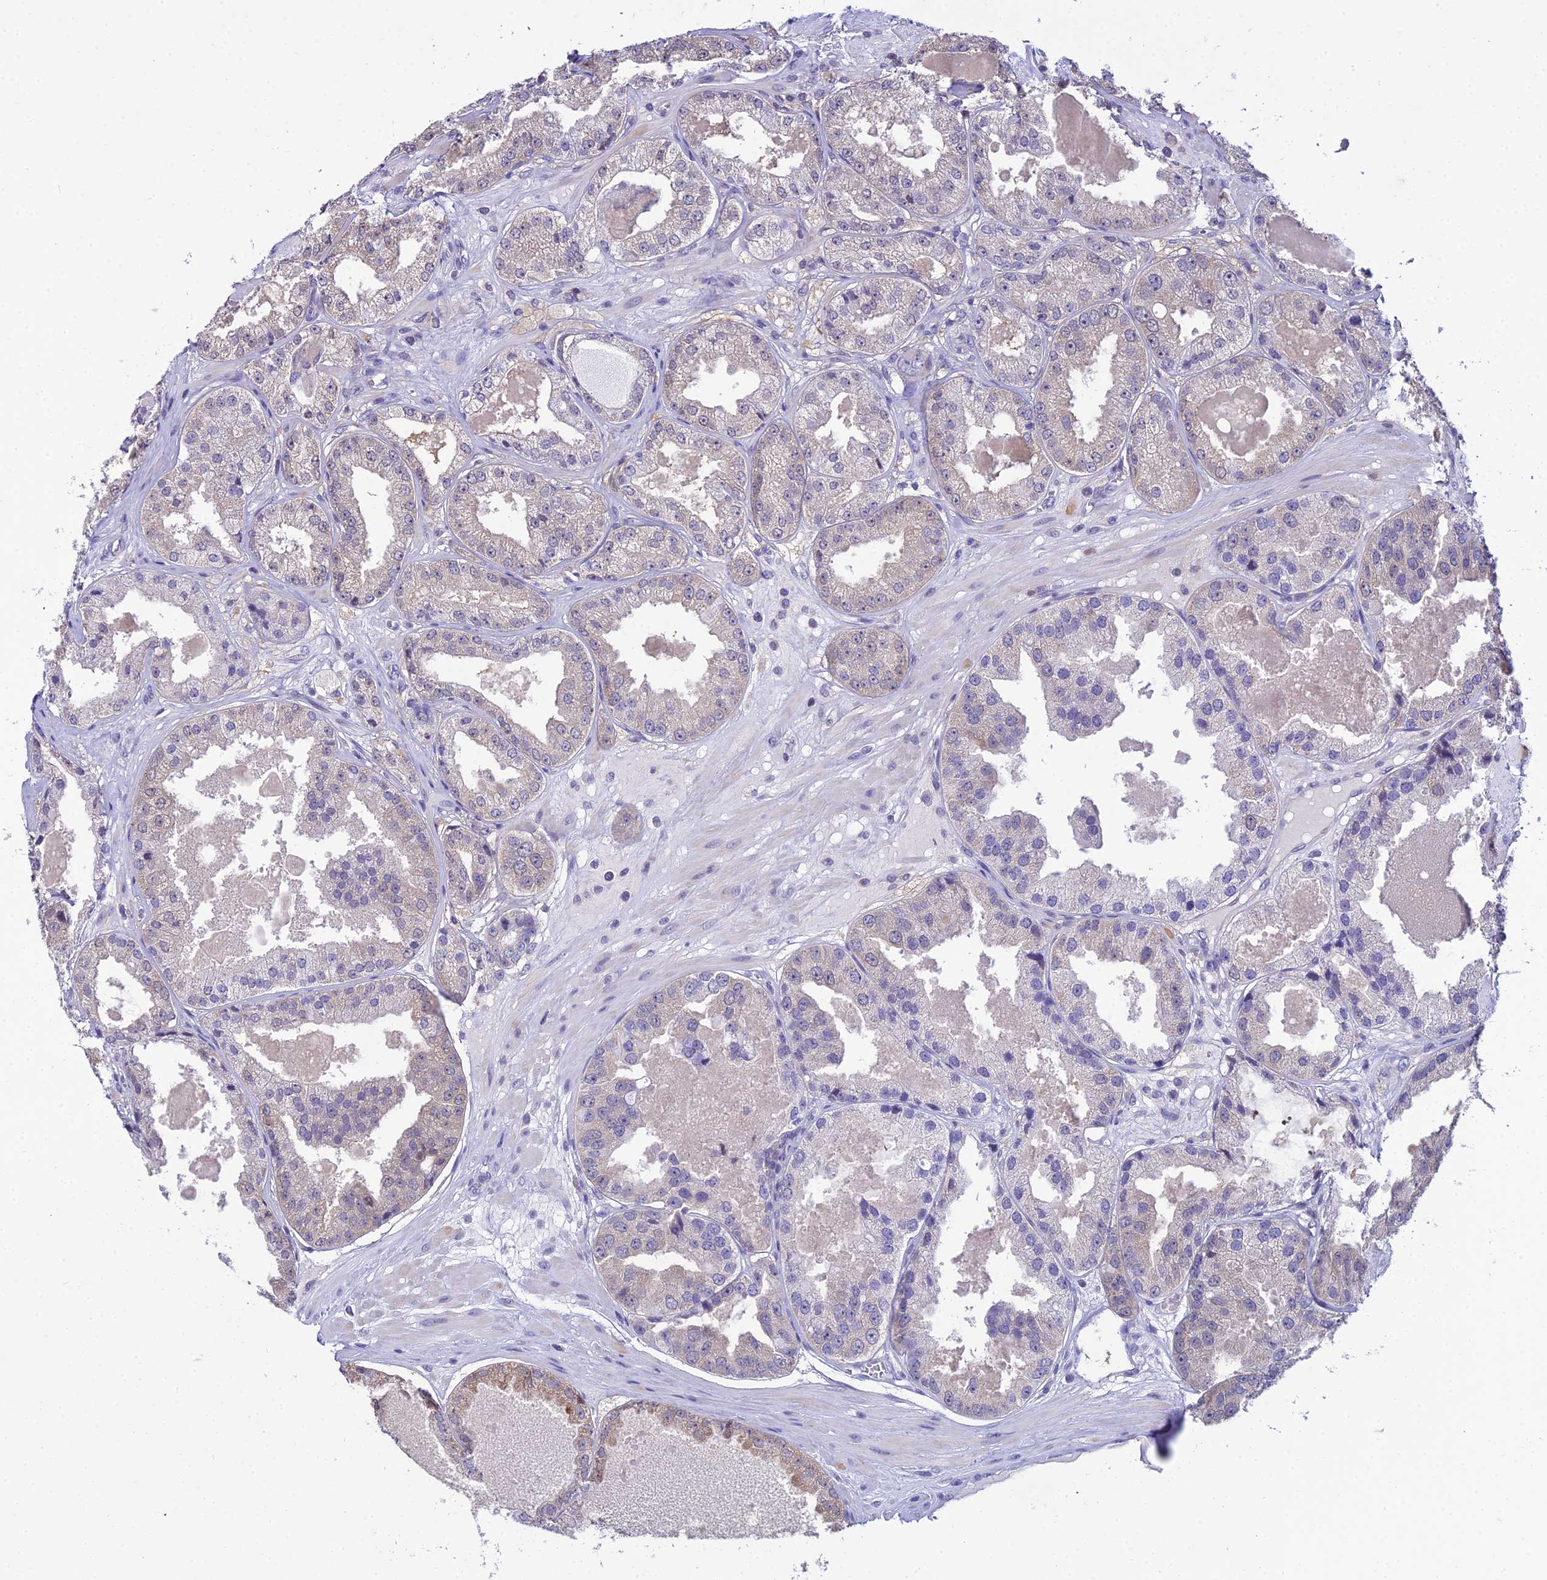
{"staining": {"intensity": "weak", "quantity": "25%-75%", "location": "cytoplasmic/membranous"}, "tissue": "prostate cancer", "cell_type": "Tumor cells", "image_type": "cancer", "snomed": [{"axis": "morphology", "description": "Adenocarcinoma, High grade"}, {"axis": "topography", "description": "Prostate"}], "caption": "Protein analysis of prostate cancer (high-grade adenocarcinoma) tissue demonstrates weak cytoplasmic/membranous expression in about 25%-75% of tumor cells. The protein of interest is shown in brown color, while the nuclei are stained blue.", "gene": "ZMIZ1", "patient": {"sex": "male", "age": 63}}